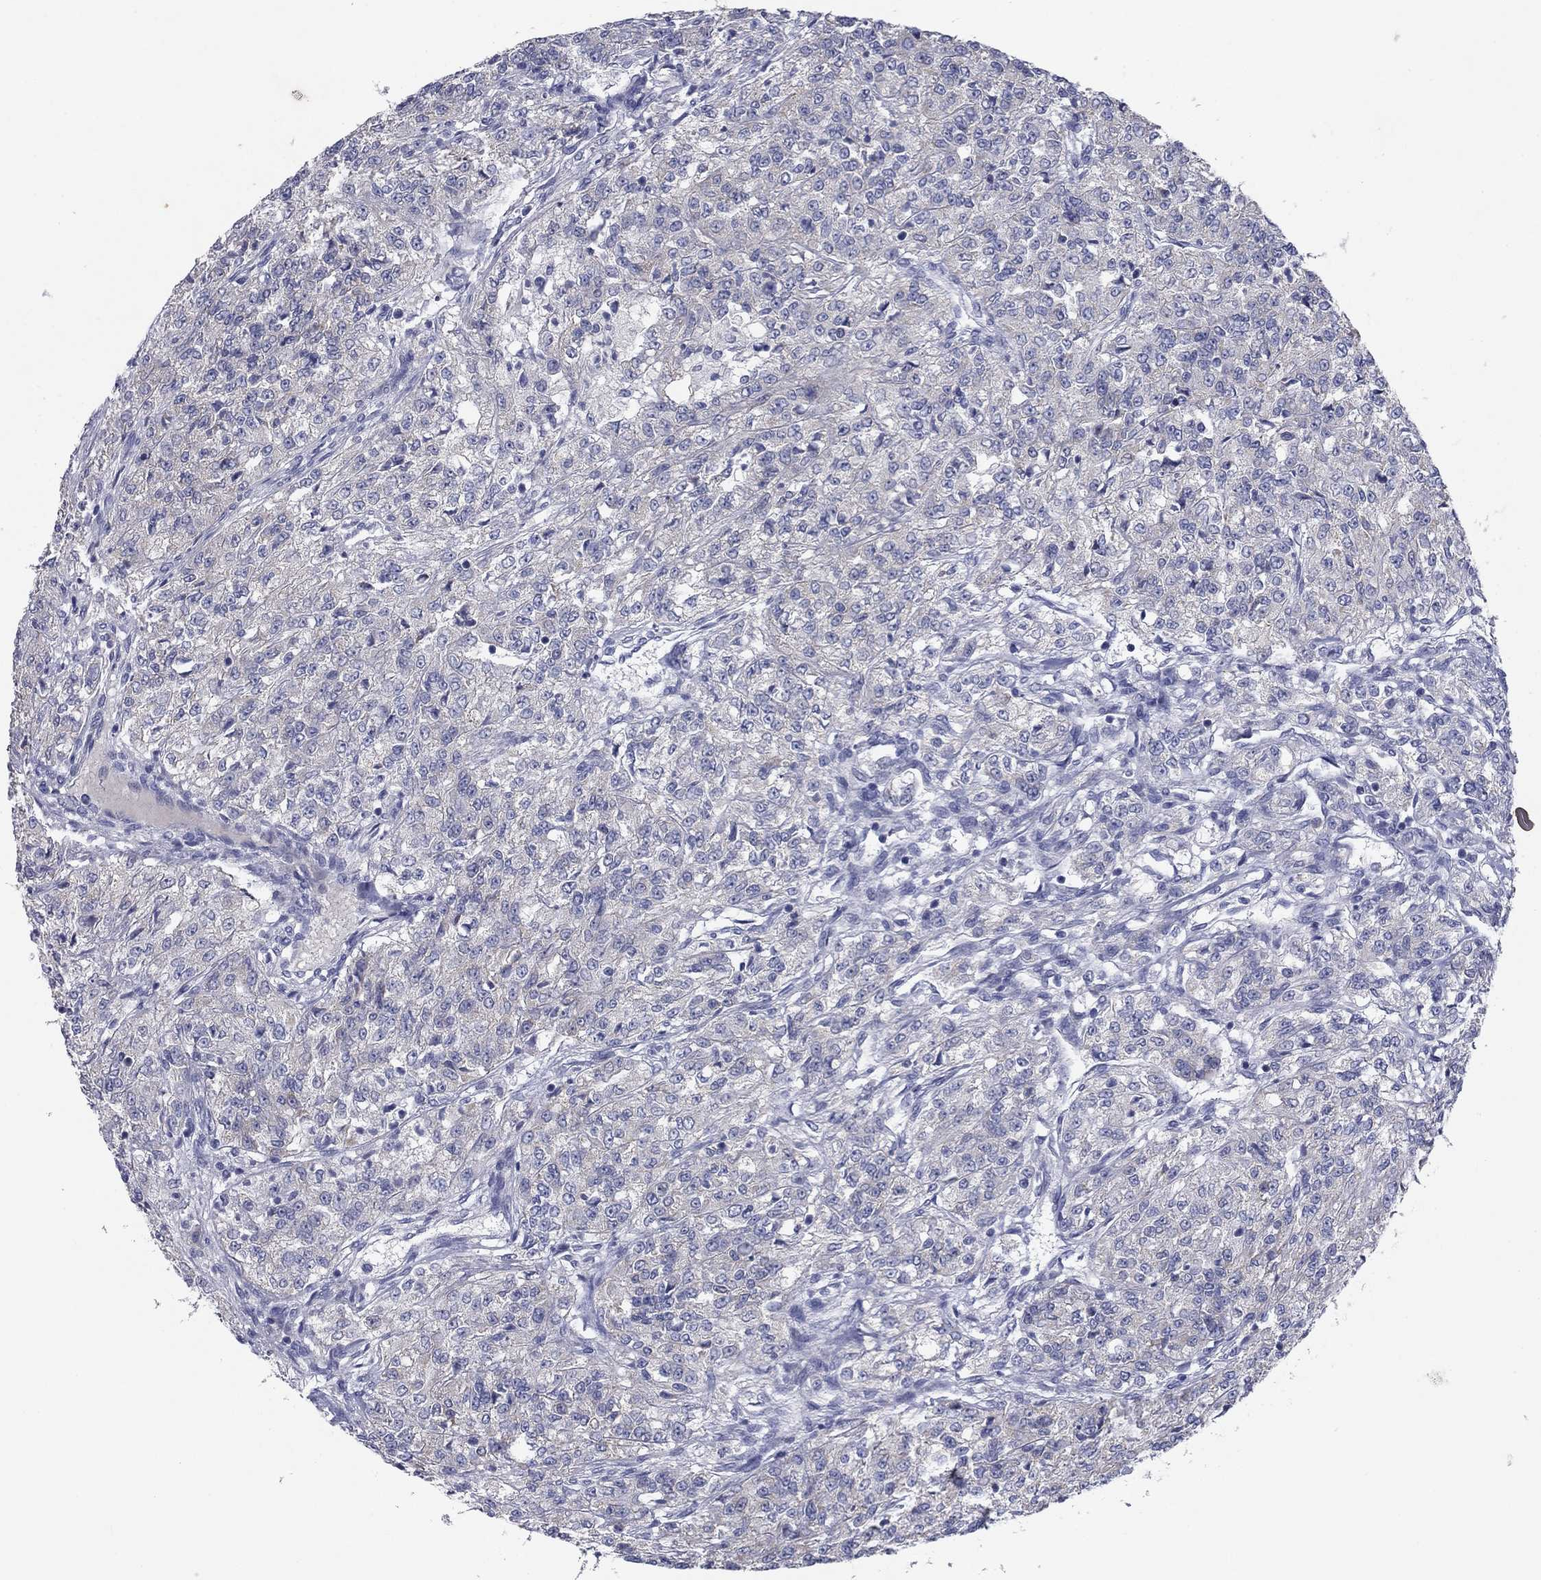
{"staining": {"intensity": "negative", "quantity": "none", "location": "none"}, "tissue": "renal cancer", "cell_type": "Tumor cells", "image_type": "cancer", "snomed": [{"axis": "morphology", "description": "Adenocarcinoma, NOS"}, {"axis": "topography", "description": "Kidney"}], "caption": "The image displays no significant positivity in tumor cells of renal cancer (adenocarcinoma).", "gene": "PTGDS", "patient": {"sex": "female", "age": 63}}